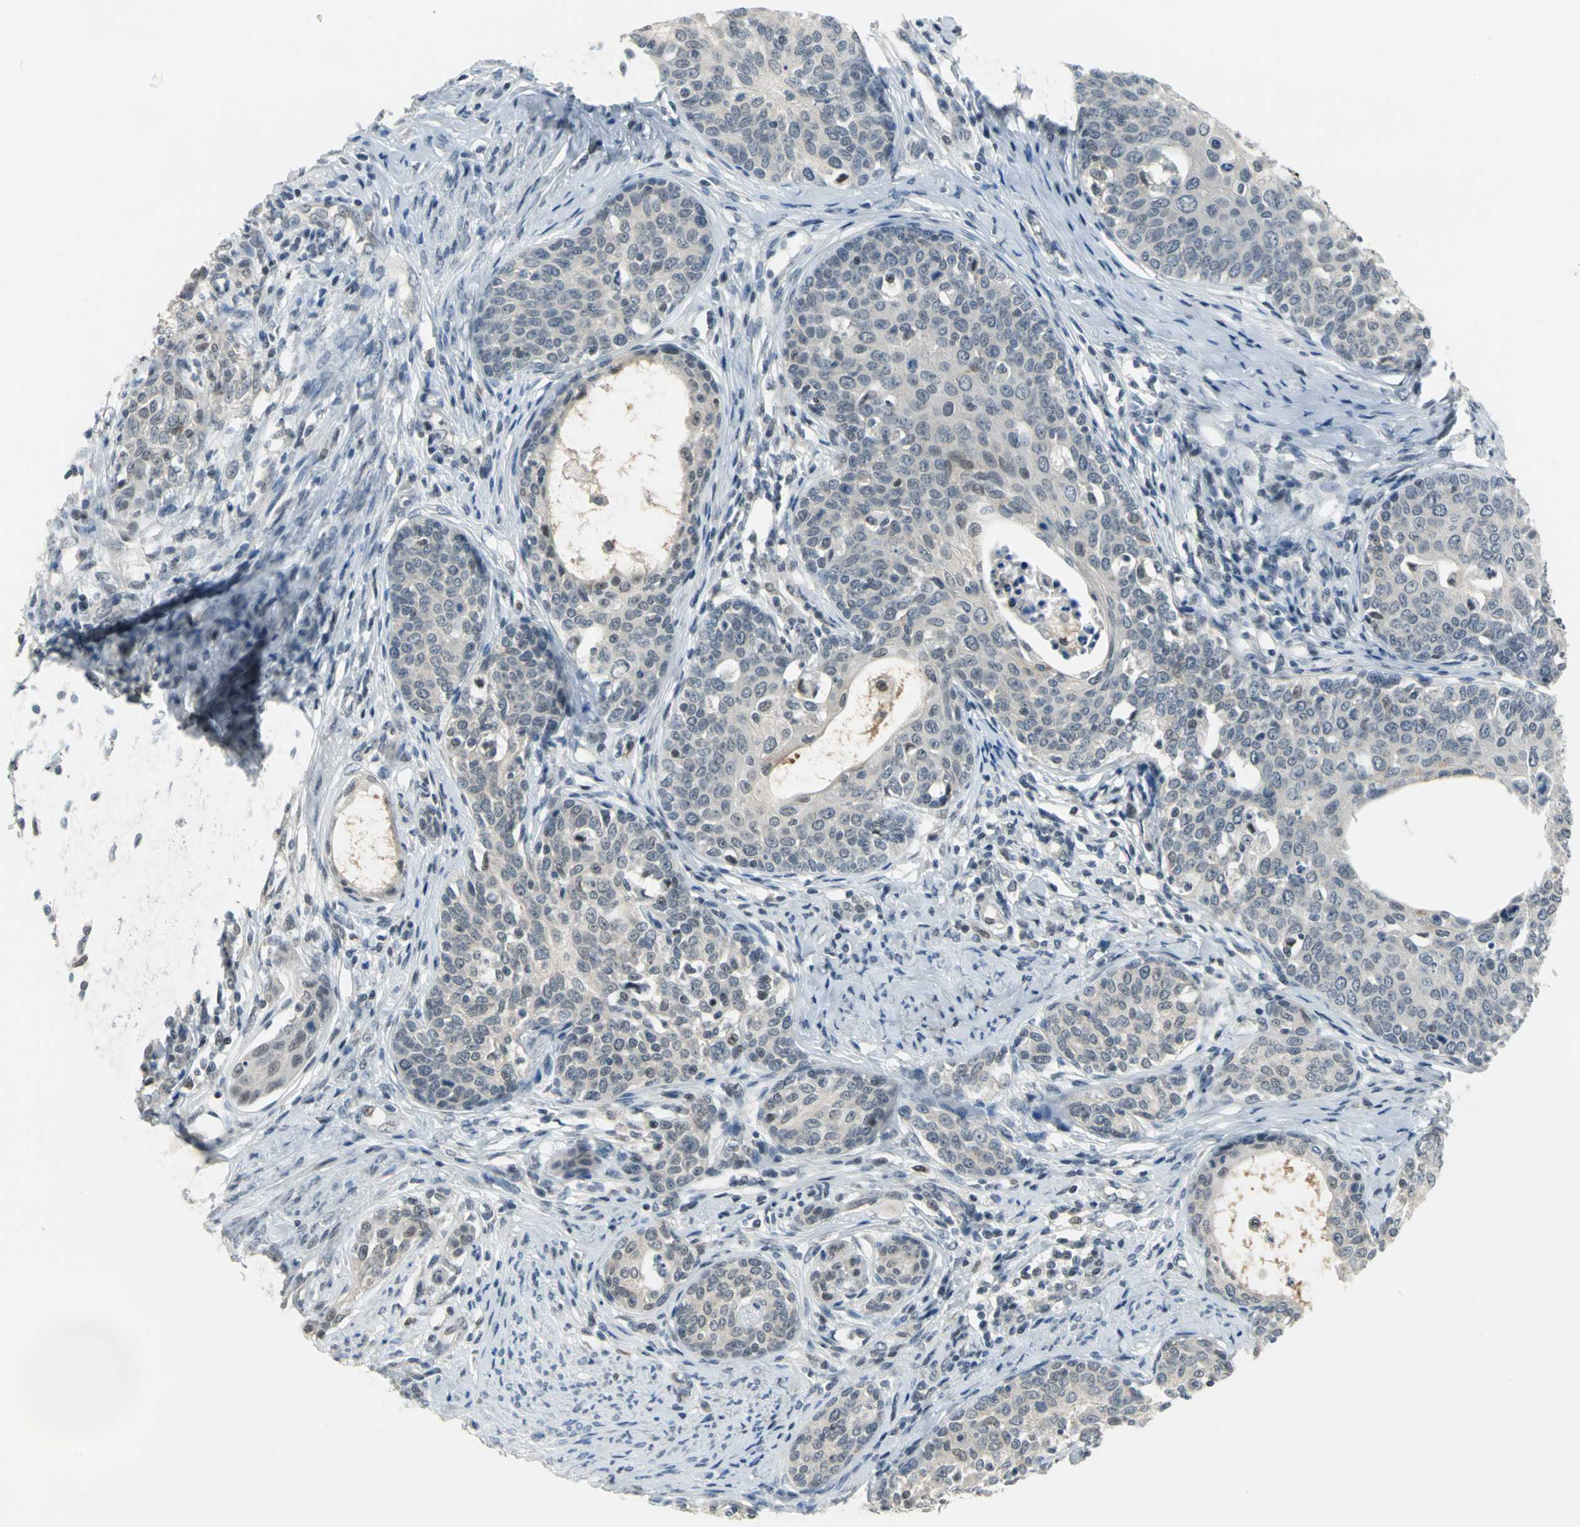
{"staining": {"intensity": "weak", "quantity": "25%-75%", "location": "nuclear"}, "tissue": "cervical cancer", "cell_type": "Tumor cells", "image_type": "cancer", "snomed": [{"axis": "morphology", "description": "Squamous cell carcinoma, NOS"}, {"axis": "morphology", "description": "Adenocarcinoma, NOS"}, {"axis": "topography", "description": "Cervix"}], "caption": "This photomicrograph shows immunohistochemistry (IHC) staining of human squamous cell carcinoma (cervical), with low weak nuclear expression in about 25%-75% of tumor cells.", "gene": "GLI3", "patient": {"sex": "female", "age": 52}}